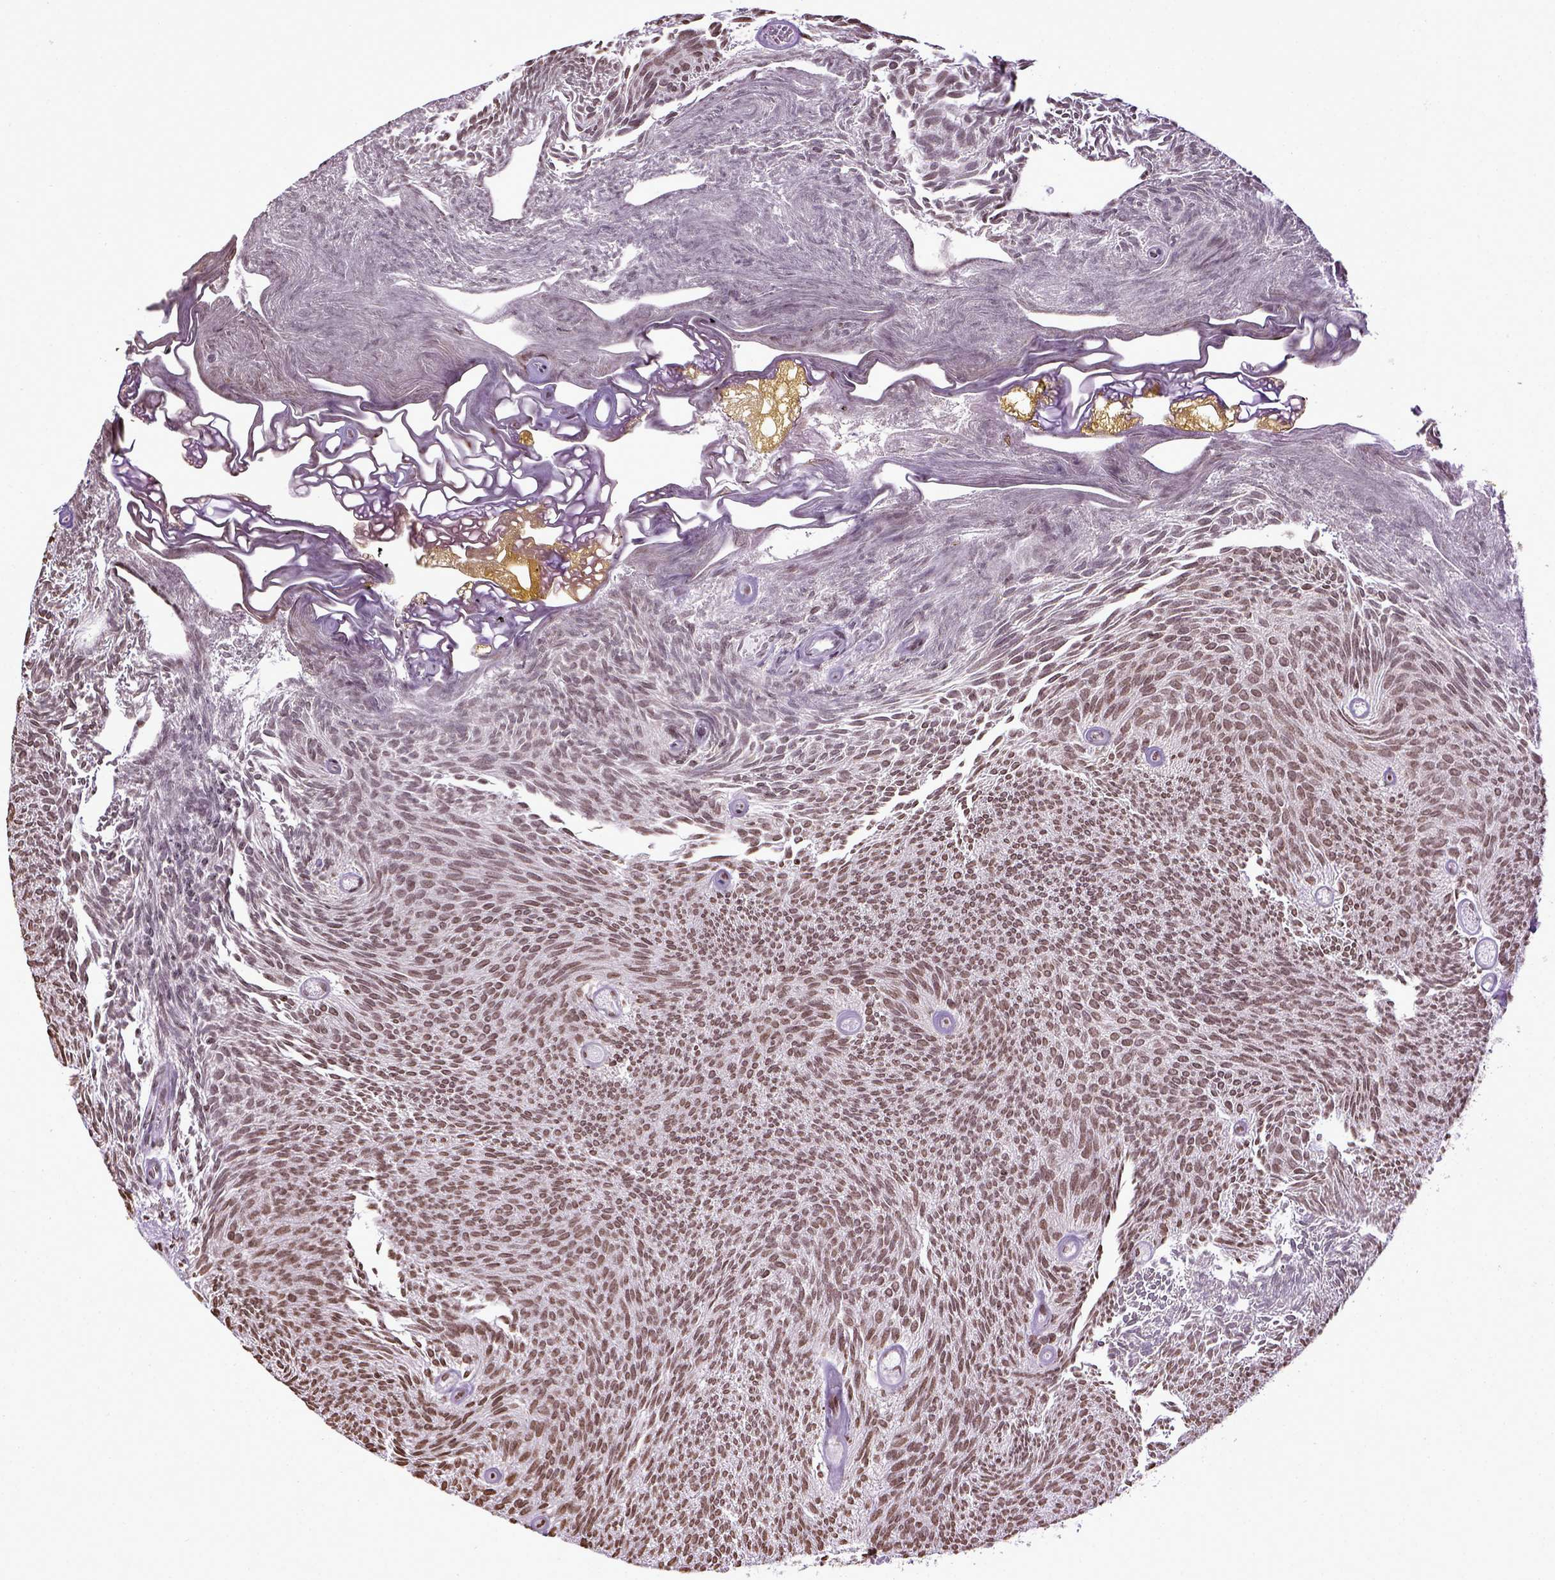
{"staining": {"intensity": "moderate", "quantity": ">75%", "location": "nuclear"}, "tissue": "urothelial cancer", "cell_type": "Tumor cells", "image_type": "cancer", "snomed": [{"axis": "morphology", "description": "Urothelial carcinoma, Low grade"}, {"axis": "topography", "description": "Urinary bladder"}], "caption": "Immunohistochemistry of human urothelial cancer demonstrates medium levels of moderate nuclear positivity in approximately >75% of tumor cells. The staining is performed using DAB (3,3'-diaminobenzidine) brown chromogen to label protein expression. The nuclei are counter-stained blue using hematoxylin.", "gene": "ZNF75D", "patient": {"sex": "male", "age": 77}}